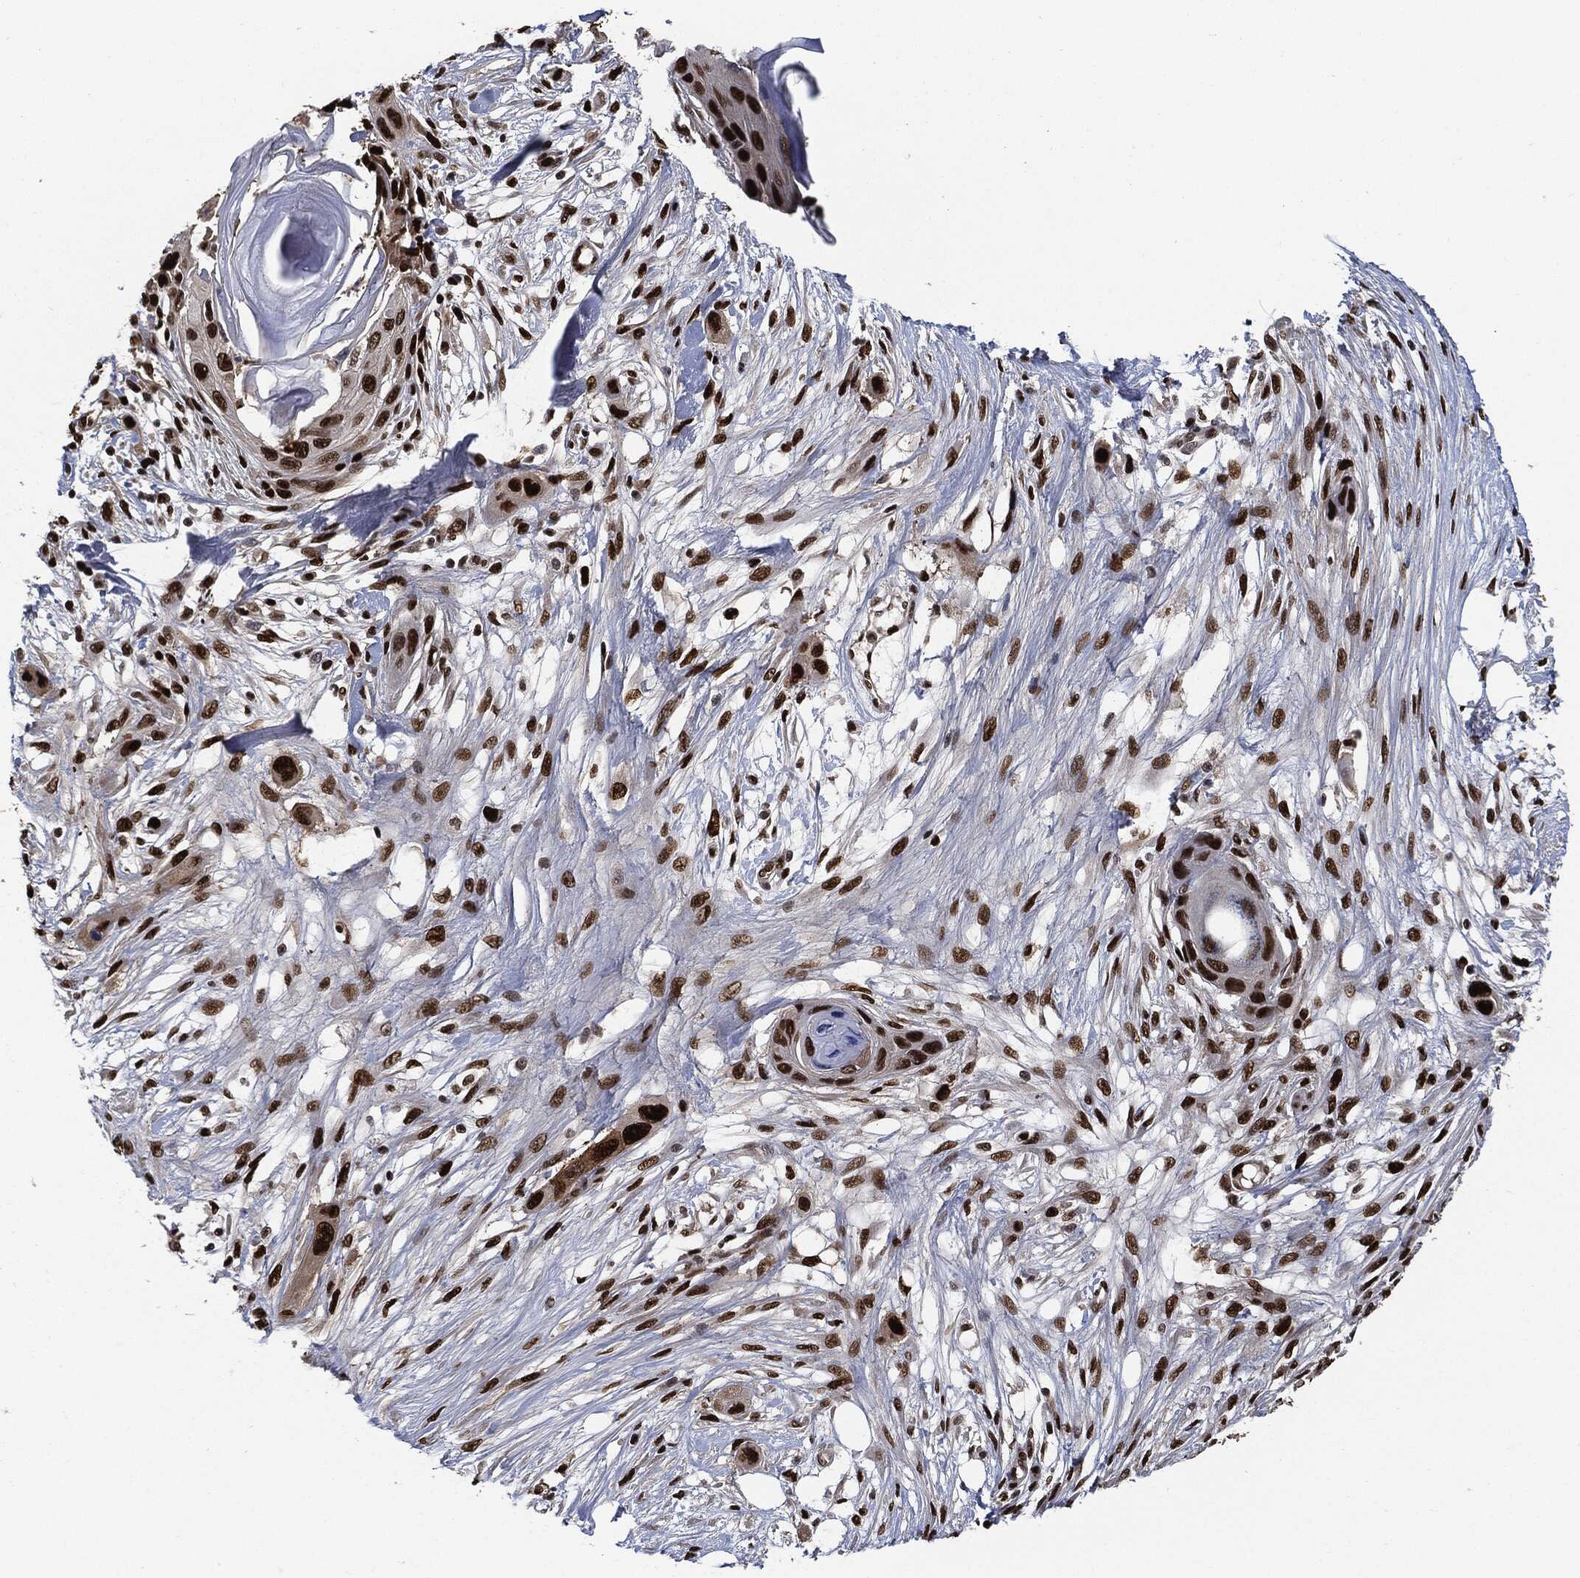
{"staining": {"intensity": "strong", "quantity": ">75%", "location": "nuclear"}, "tissue": "skin cancer", "cell_type": "Tumor cells", "image_type": "cancer", "snomed": [{"axis": "morphology", "description": "Squamous cell carcinoma, NOS"}, {"axis": "topography", "description": "Skin"}], "caption": "Protein positivity by immunohistochemistry (IHC) shows strong nuclear staining in about >75% of tumor cells in squamous cell carcinoma (skin). (DAB (3,3'-diaminobenzidine) = brown stain, brightfield microscopy at high magnification).", "gene": "PCNA", "patient": {"sex": "male", "age": 79}}